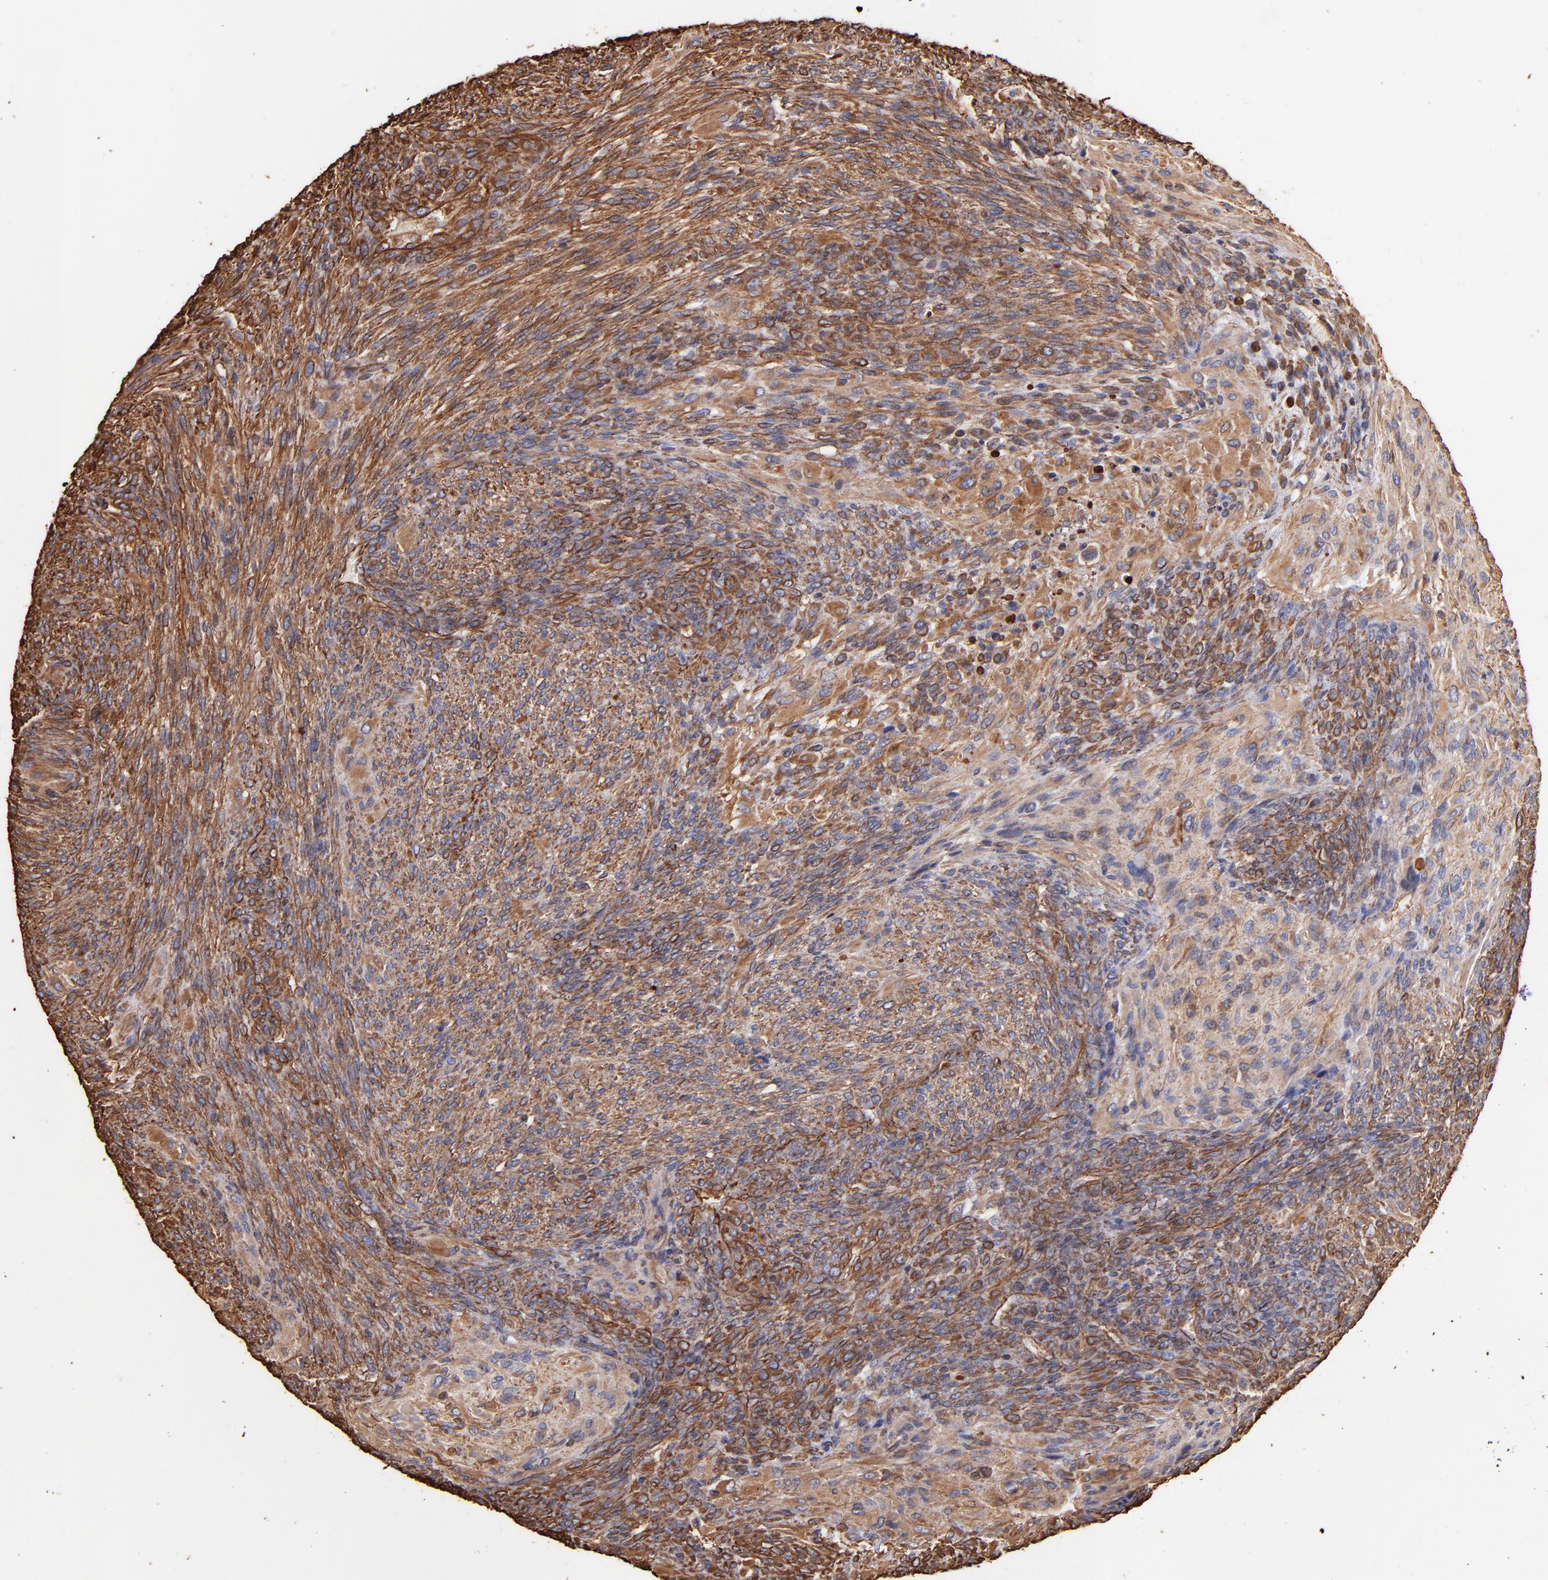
{"staining": {"intensity": "strong", "quantity": ">75%", "location": "cytoplasmic/membranous,nuclear"}, "tissue": "glioma", "cell_type": "Tumor cells", "image_type": "cancer", "snomed": [{"axis": "morphology", "description": "Glioma, malignant, High grade"}, {"axis": "topography", "description": "Cerebral cortex"}], "caption": "Human high-grade glioma (malignant) stained for a protein (brown) reveals strong cytoplasmic/membranous and nuclear positive staining in approximately >75% of tumor cells.", "gene": "VIM", "patient": {"sex": "female", "age": 55}}